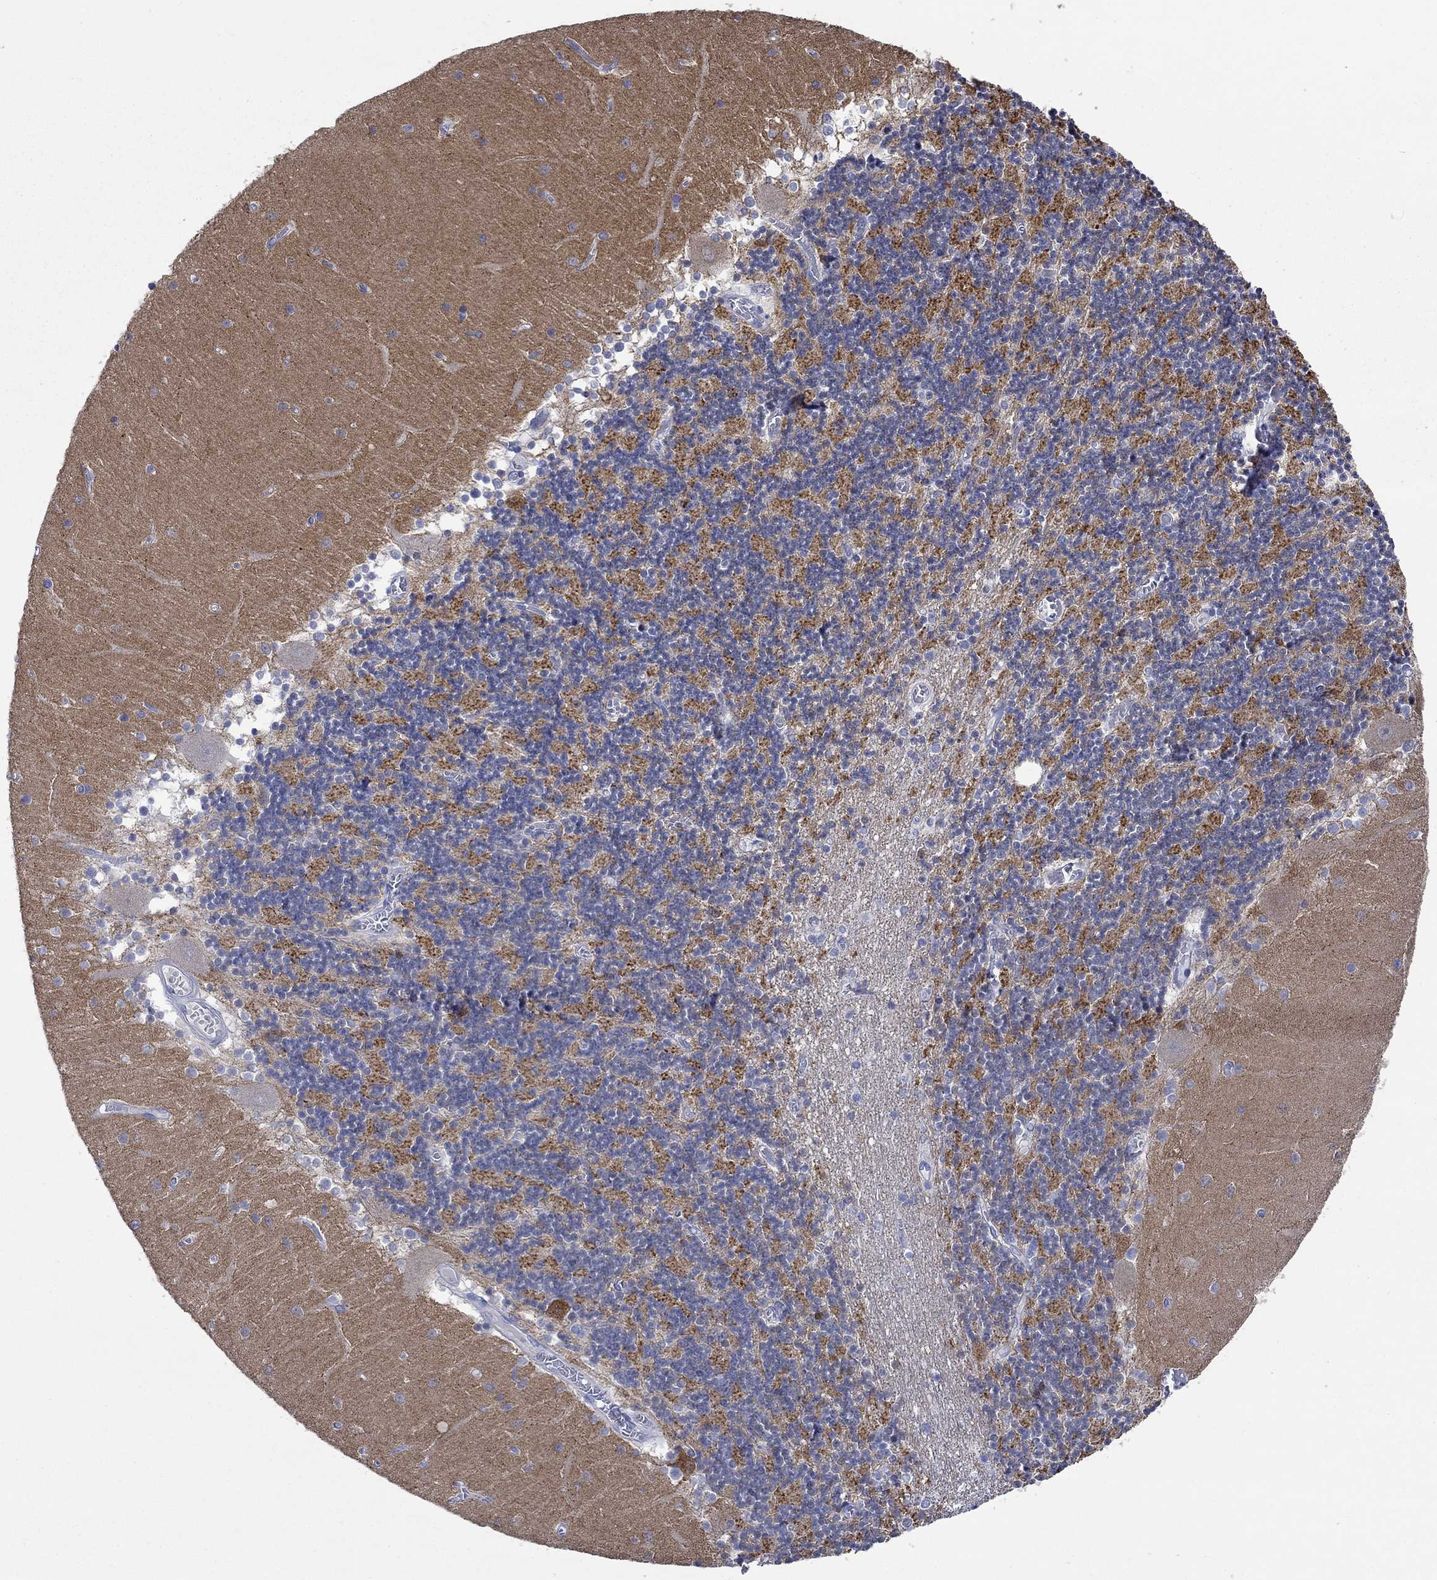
{"staining": {"intensity": "moderate", "quantity": "25%-75%", "location": "cytoplasmic/membranous"}, "tissue": "cerebellum", "cell_type": "Cells in granular layer", "image_type": "normal", "snomed": [{"axis": "morphology", "description": "Normal tissue, NOS"}, {"axis": "topography", "description": "Cerebellum"}], "caption": "An IHC histopathology image of normal tissue is shown. Protein staining in brown highlights moderate cytoplasmic/membranous positivity in cerebellum within cells in granular layer. (Stains: DAB (3,3'-diaminobenzidine) in brown, nuclei in blue, Microscopy: brightfield microscopy at high magnification).", "gene": "CPLX1", "patient": {"sex": "female", "age": 28}}